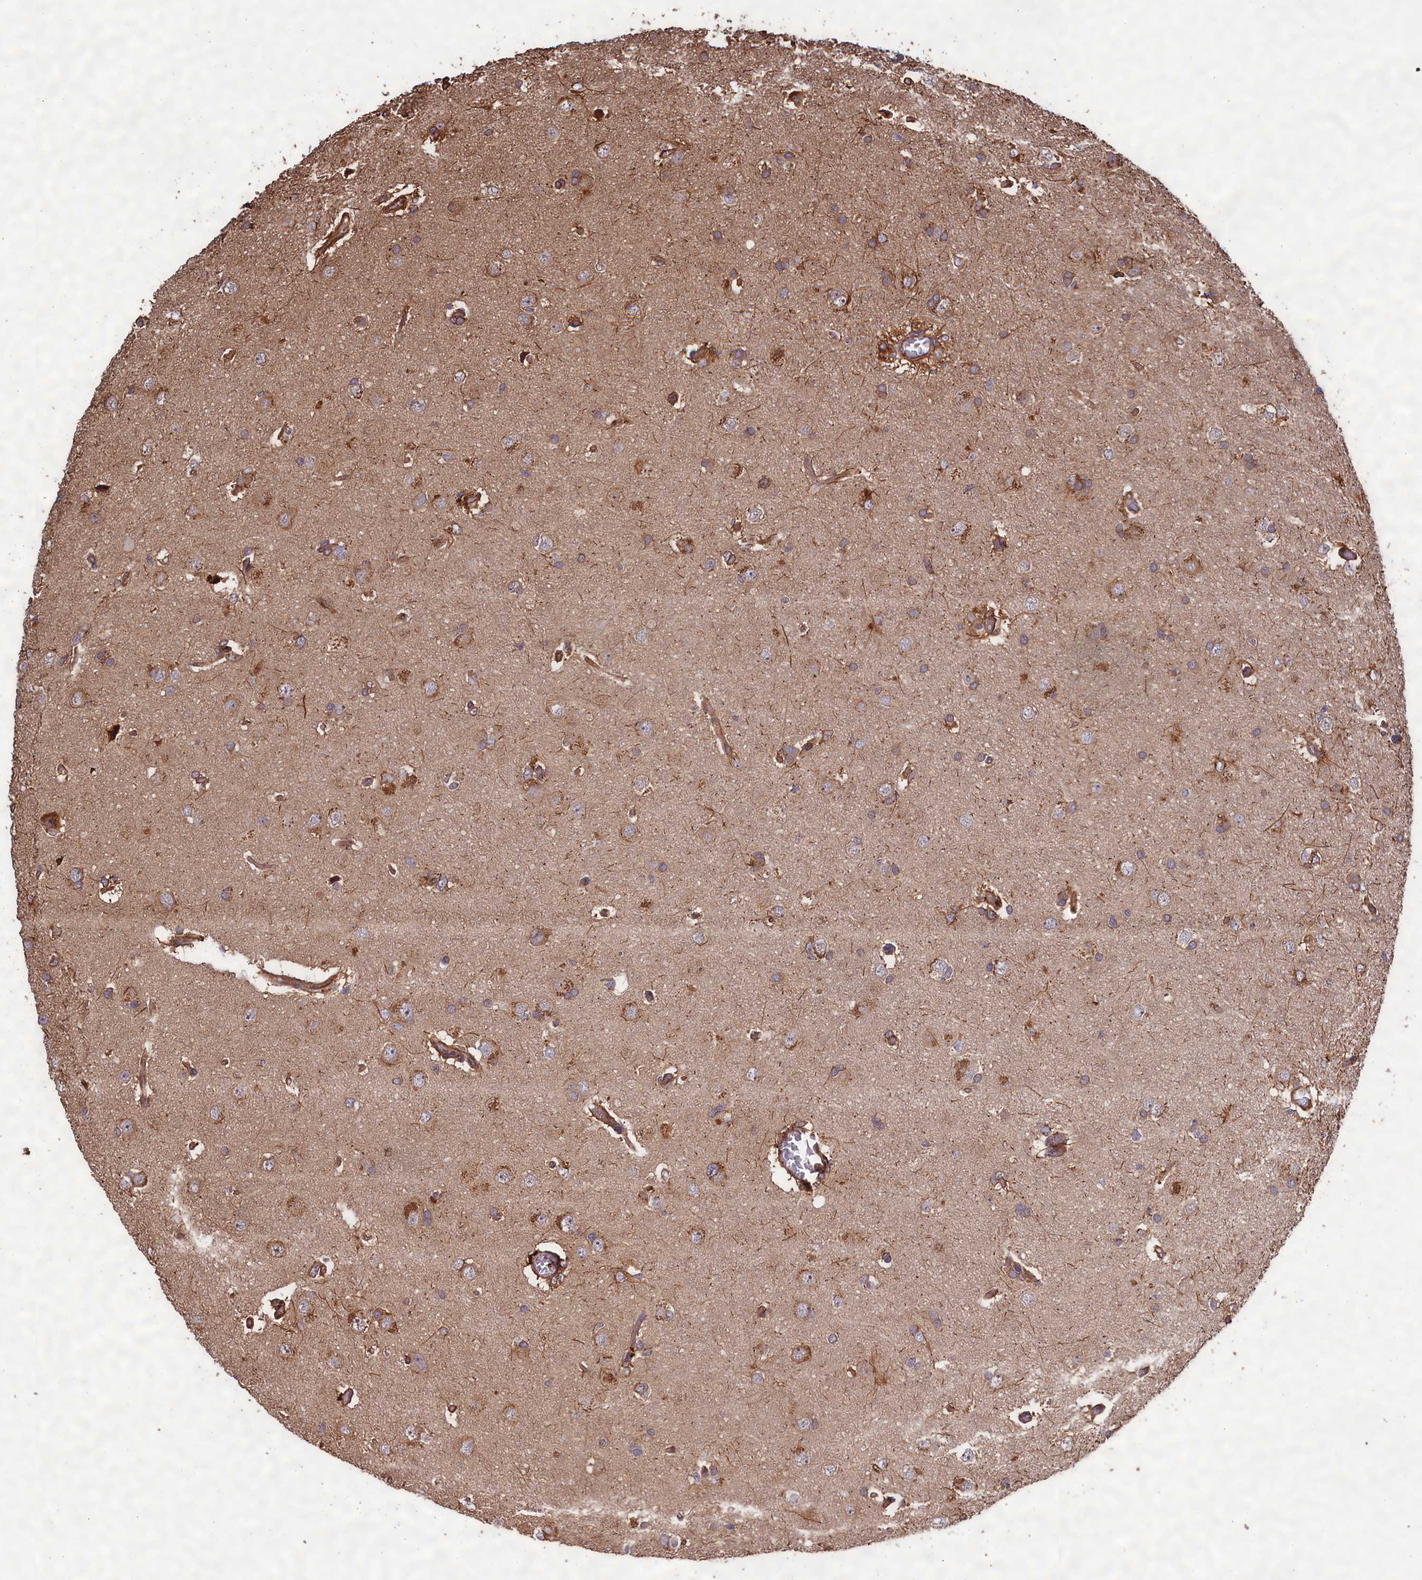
{"staining": {"intensity": "weak", "quantity": "<25%", "location": "cytoplasmic/membranous"}, "tissue": "glioma", "cell_type": "Tumor cells", "image_type": "cancer", "snomed": [{"axis": "morphology", "description": "Glioma, malignant, High grade"}, {"axis": "topography", "description": "Brain"}], "caption": "The micrograph displays no staining of tumor cells in glioma.", "gene": "CCDC124", "patient": {"sex": "female", "age": 59}}